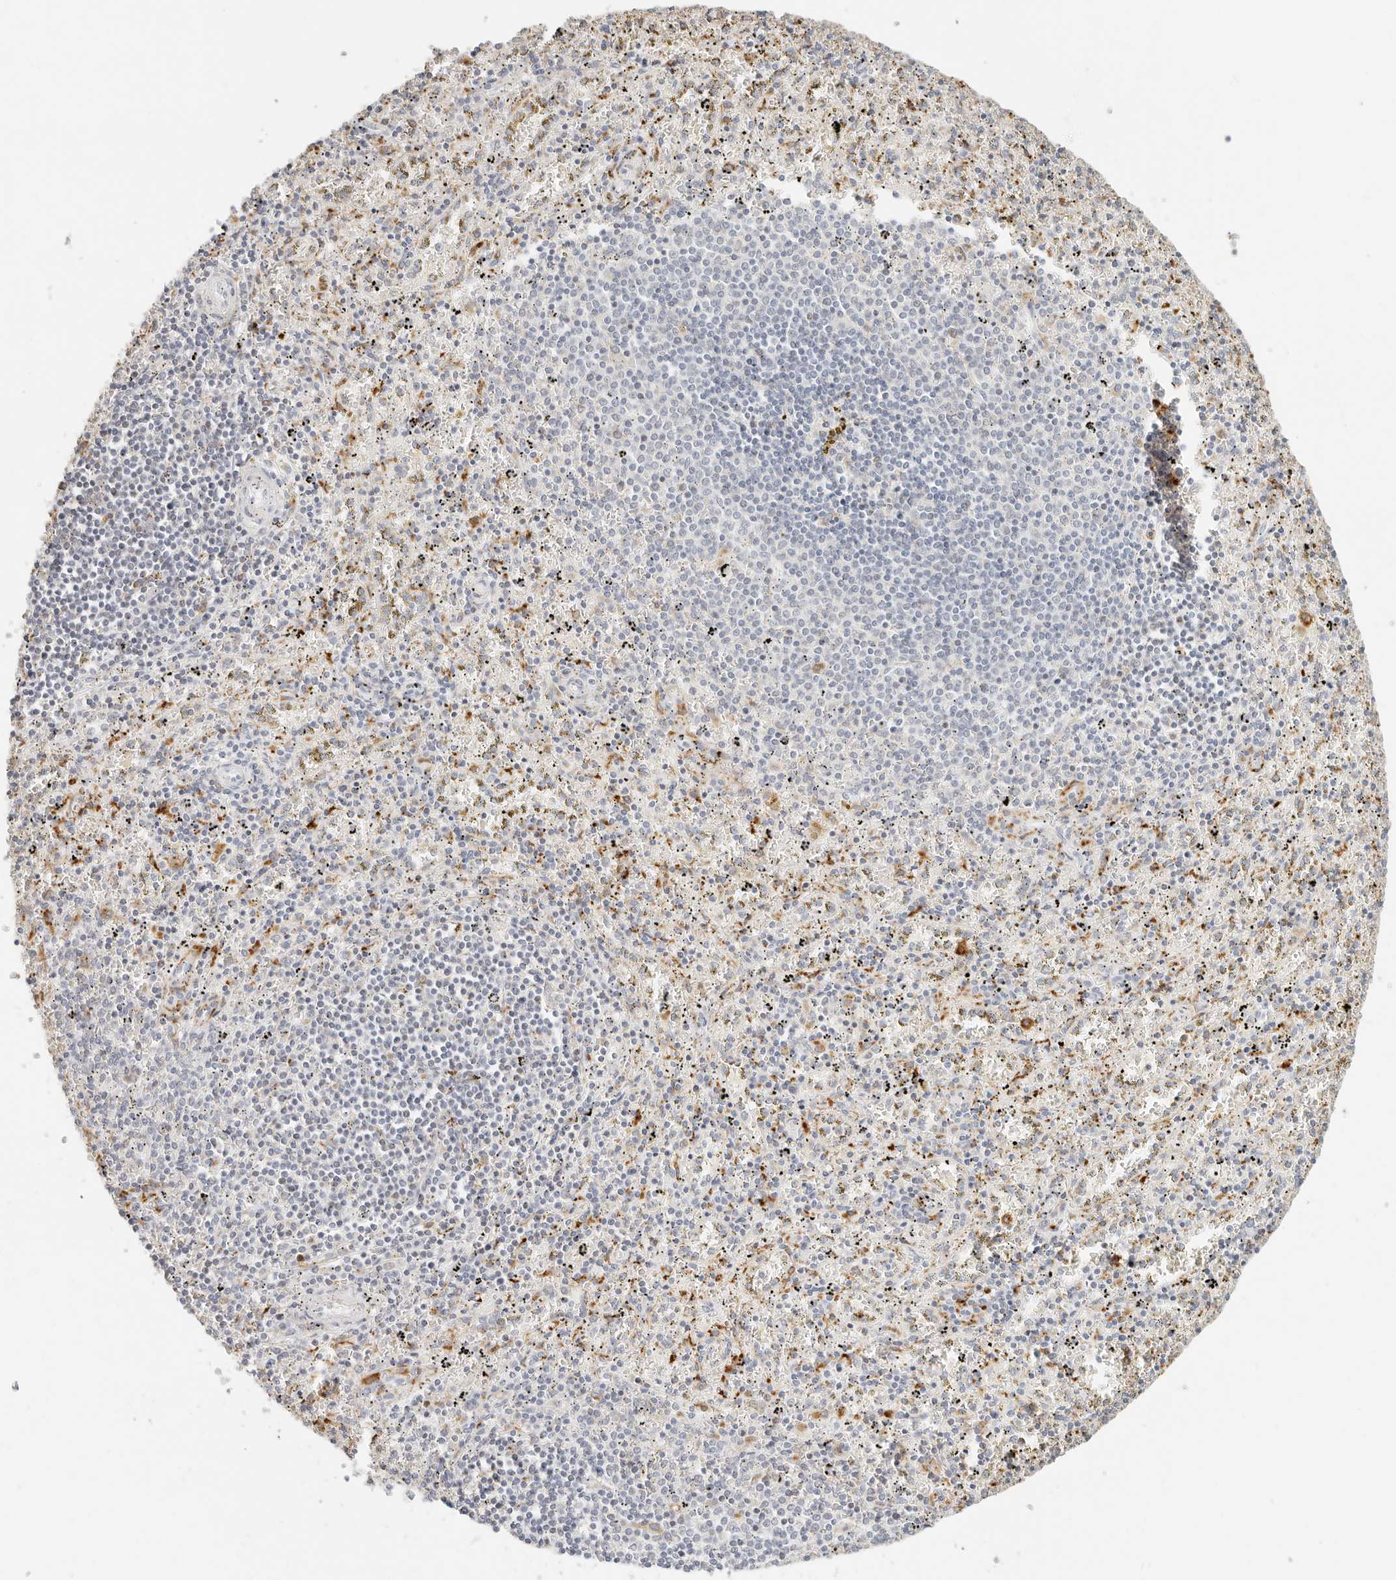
{"staining": {"intensity": "moderate", "quantity": "<25%", "location": "cytoplasmic/membranous"}, "tissue": "spleen", "cell_type": "Cells in red pulp", "image_type": "normal", "snomed": [{"axis": "morphology", "description": "Normal tissue, NOS"}, {"axis": "topography", "description": "Spleen"}], "caption": "A high-resolution image shows immunohistochemistry staining of normal spleen, which demonstrates moderate cytoplasmic/membranous staining in about <25% of cells in red pulp. (Brightfield microscopy of DAB IHC at high magnification).", "gene": "RNASET2", "patient": {"sex": "male", "age": 11}}